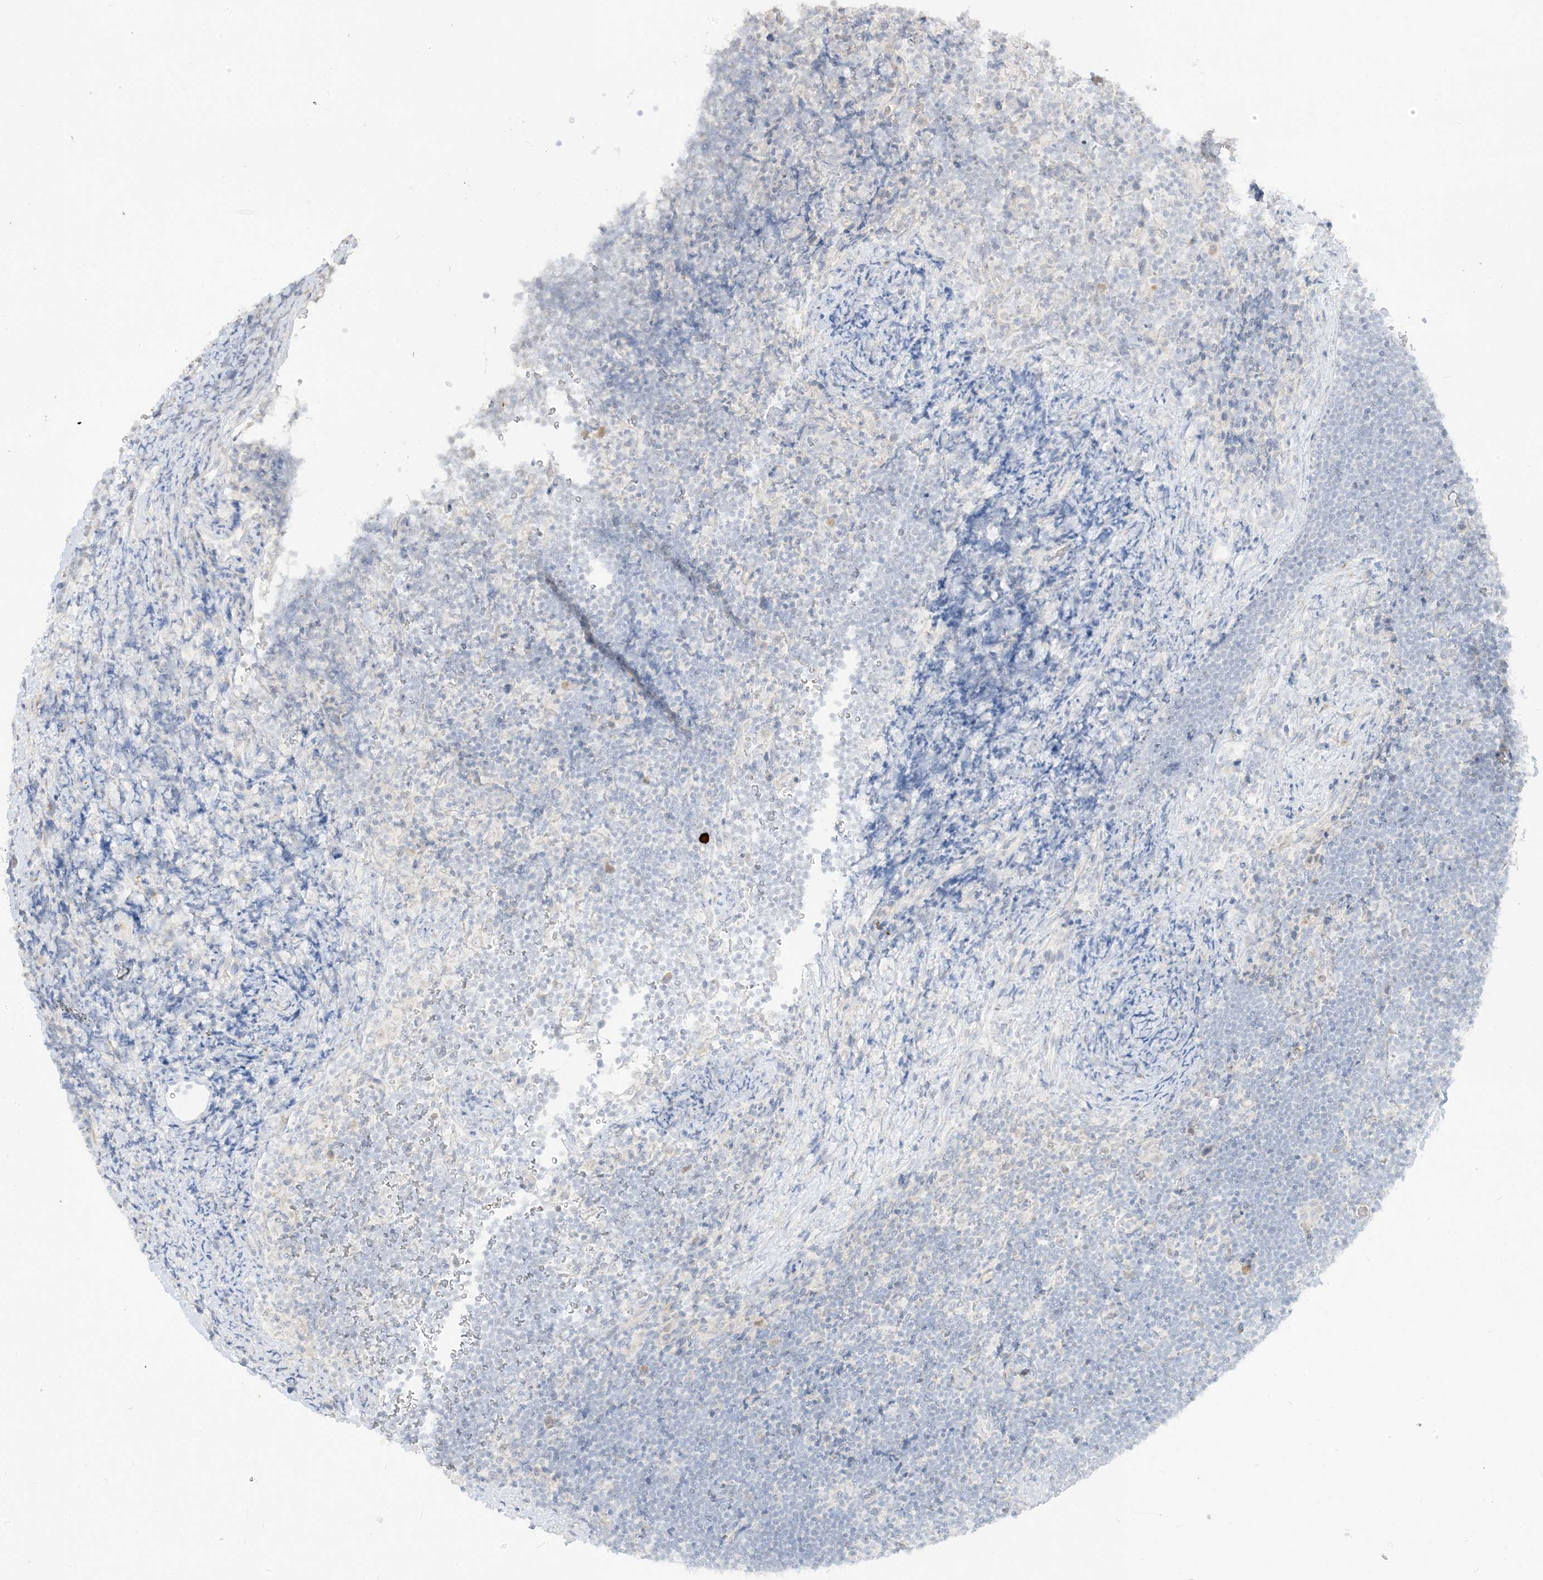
{"staining": {"intensity": "negative", "quantity": "none", "location": "none"}, "tissue": "lymphoma", "cell_type": "Tumor cells", "image_type": "cancer", "snomed": [{"axis": "morphology", "description": "Malignant lymphoma, non-Hodgkin's type, High grade"}, {"axis": "topography", "description": "Lymph node"}], "caption": "This is an IHC image of high-grade malignant lymphoma, non-Hodgkin's type. There is no expression in tumor cells.", "gene": "LOXL3", "patient": {"sex": "male", "age": 13}}